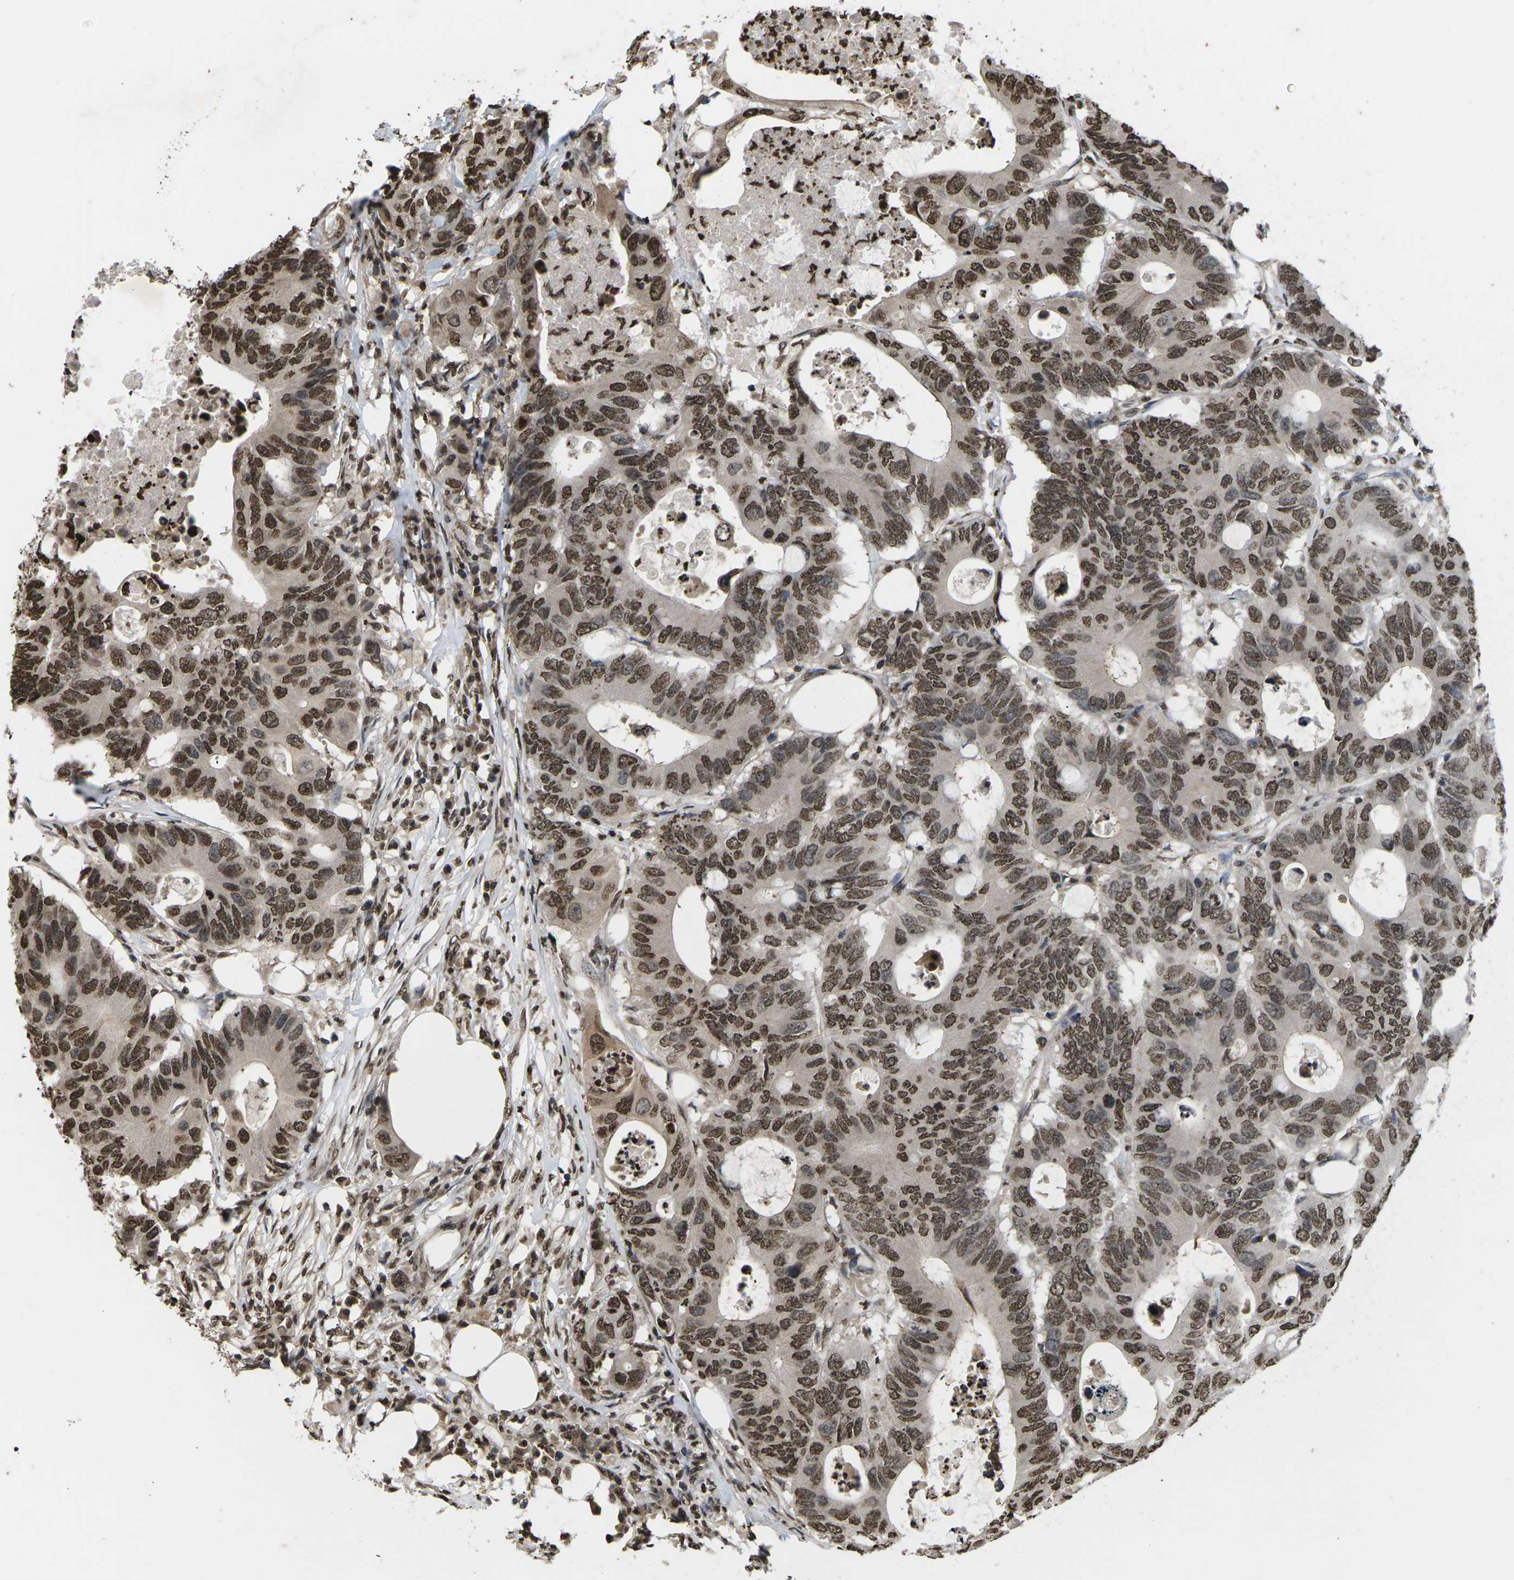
{"staining": {"intensity": "moderate", "quantity": ">75%", "location": "nuclear"}, "tissue": "colorectal cancer", "cell_type": "Tumor cells", "image_type": "cancer", "snomed": [{"axis": "morphology", "description": "Adenocarcinoma, NOS"}, {"axis": "topography", "description": "Colon"}], "caption": "DAB (3,3'-diaminobenzidine) immunohistochemical staining of human adenocarcinoma (colorectal) displays moderate nuclear protein staining in about >75% of tumor cells.", "gene": "EMSY", "patient": {"sex": "male", "age": 71}}